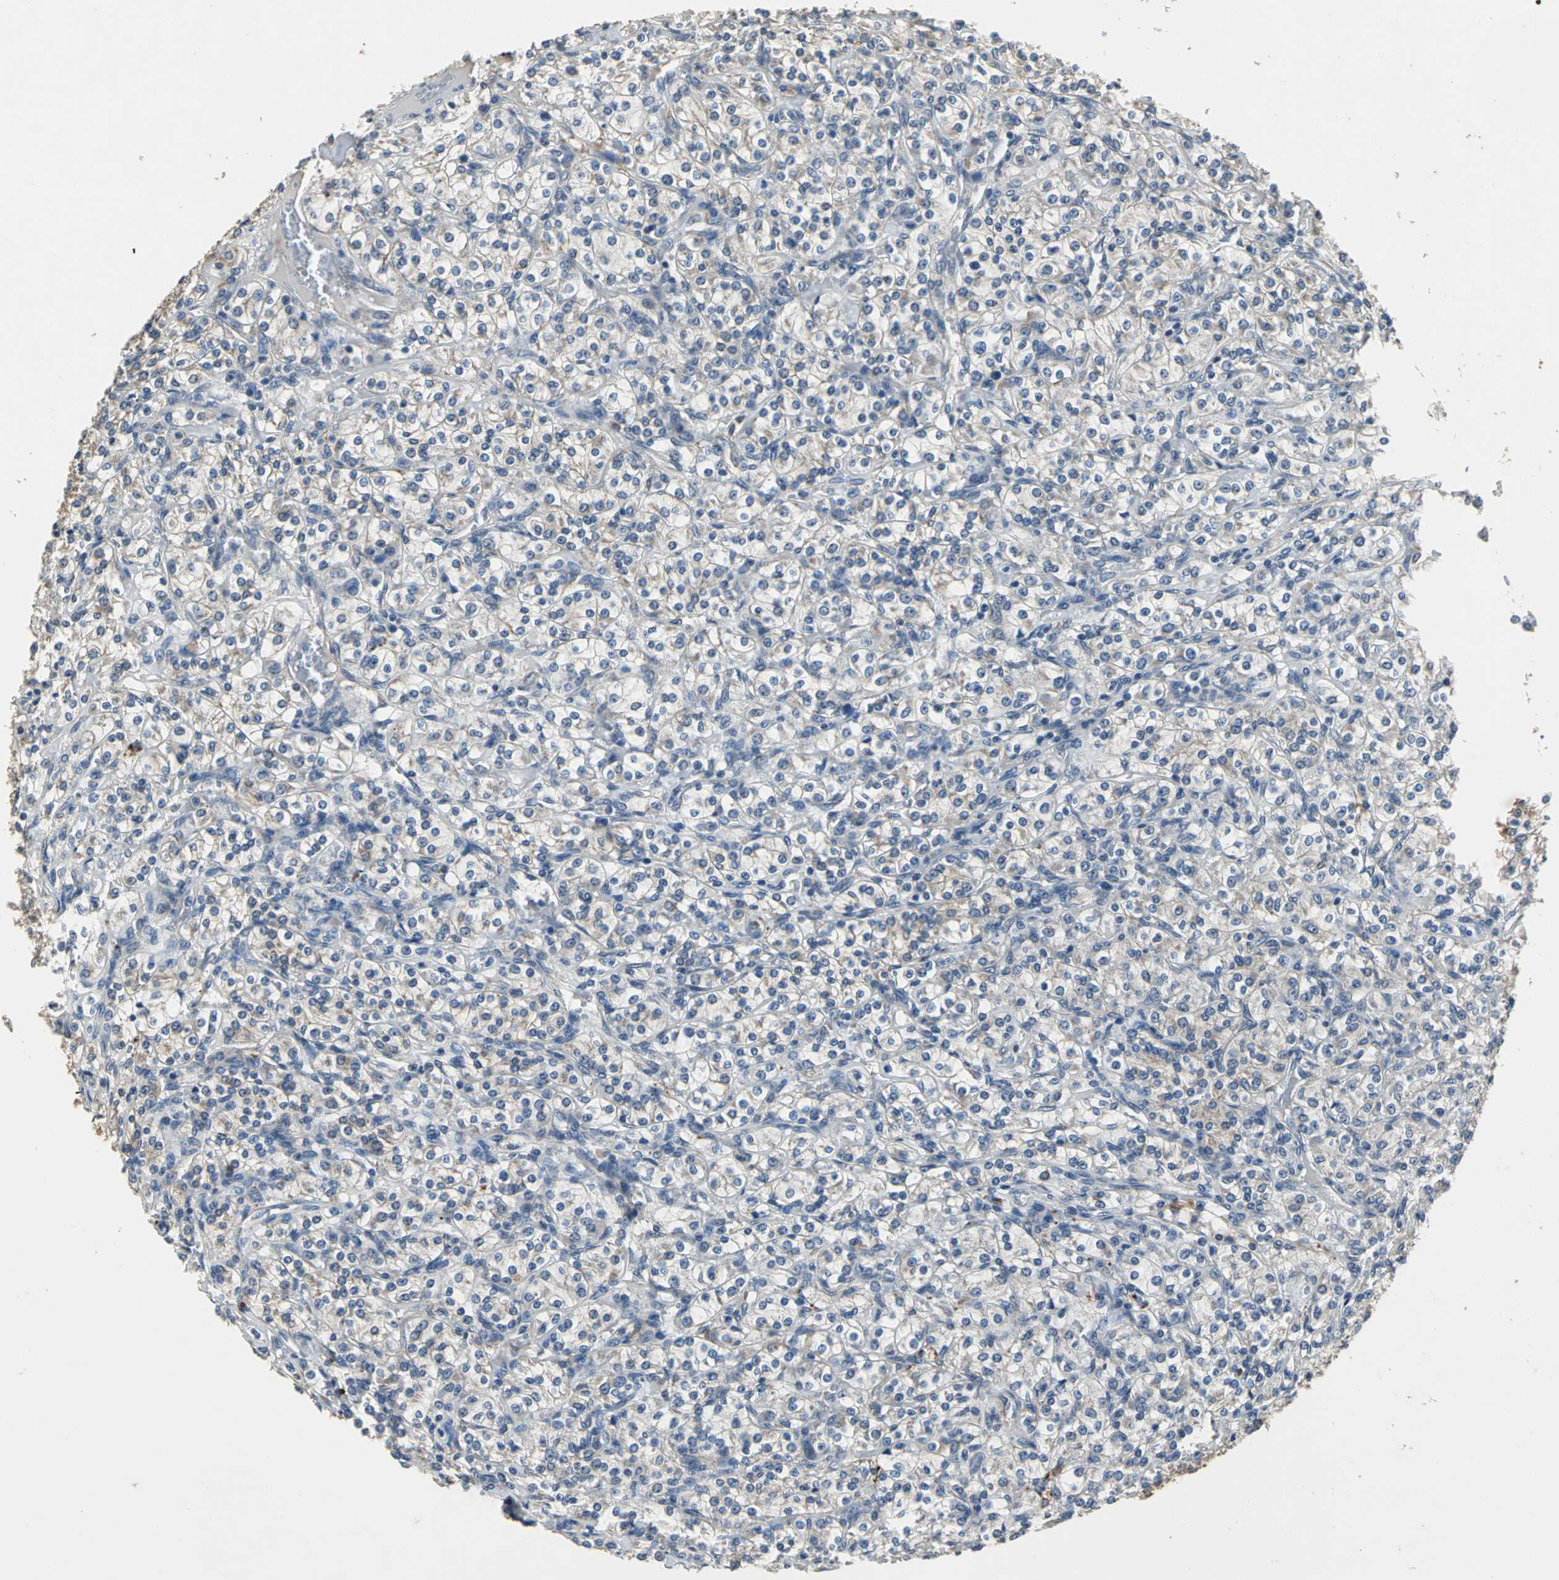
{"staining": {"intensity": "weak", "quantity": ">75%", "location": "cytoplasmic/membranous"}, "tissue": "renal cancer", "cell_type": "Tumor cells", "image_type": "cancer", "snomed": [{"axis": "morphology", "description": "Adenocarcinoma, NOS"}, {"axis": "topography", "description": "Kidney"}], "caption": "Adenocarcinoma (renal) stained with a brown dye reveals weak cytoplasmic/membranous positive staining in about >75% of tumor cells.", "gene": "OCLN", "patient": {"sex": "male", "age": 77}}